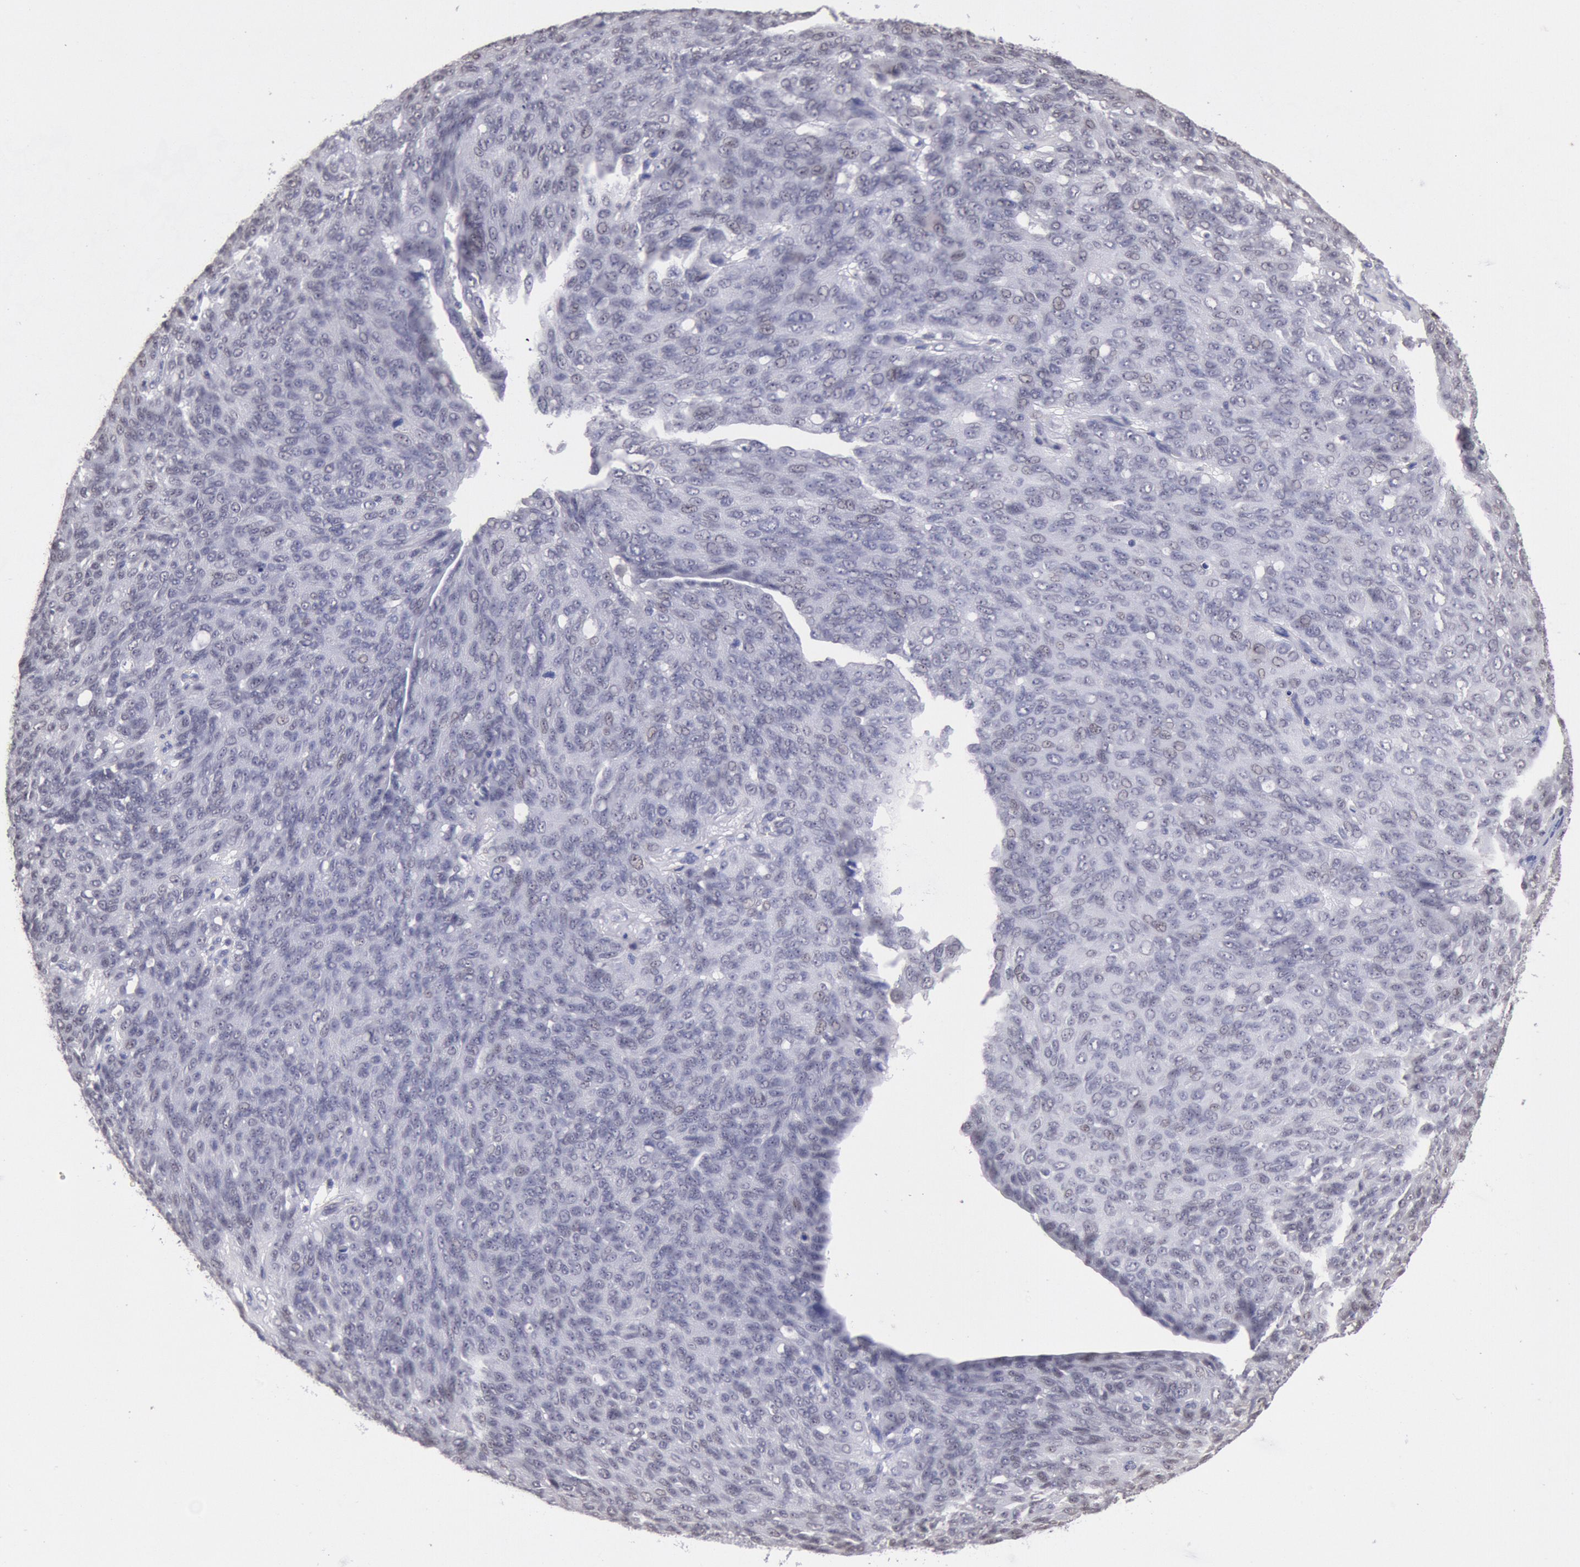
{"staining": {"intensity": "negative", "quantity": "none", "location": "none"}, "tissue": "ovarian cancer", "cell_type": "Tumor cells", "image_type": "cancer", "snomed": [{"axis": "morphology", "description": "Carcinoma, endometroid"}, {"axis": "topography", "description": "Ovary"}], "caption": "This is a image of immunohistochemistry staining of ovarian cancer (endometroid carcinoma), which shows no positivity in tumor cells.", "gene": "MYH7", "patient": {"sex": "female", "age": 60}}